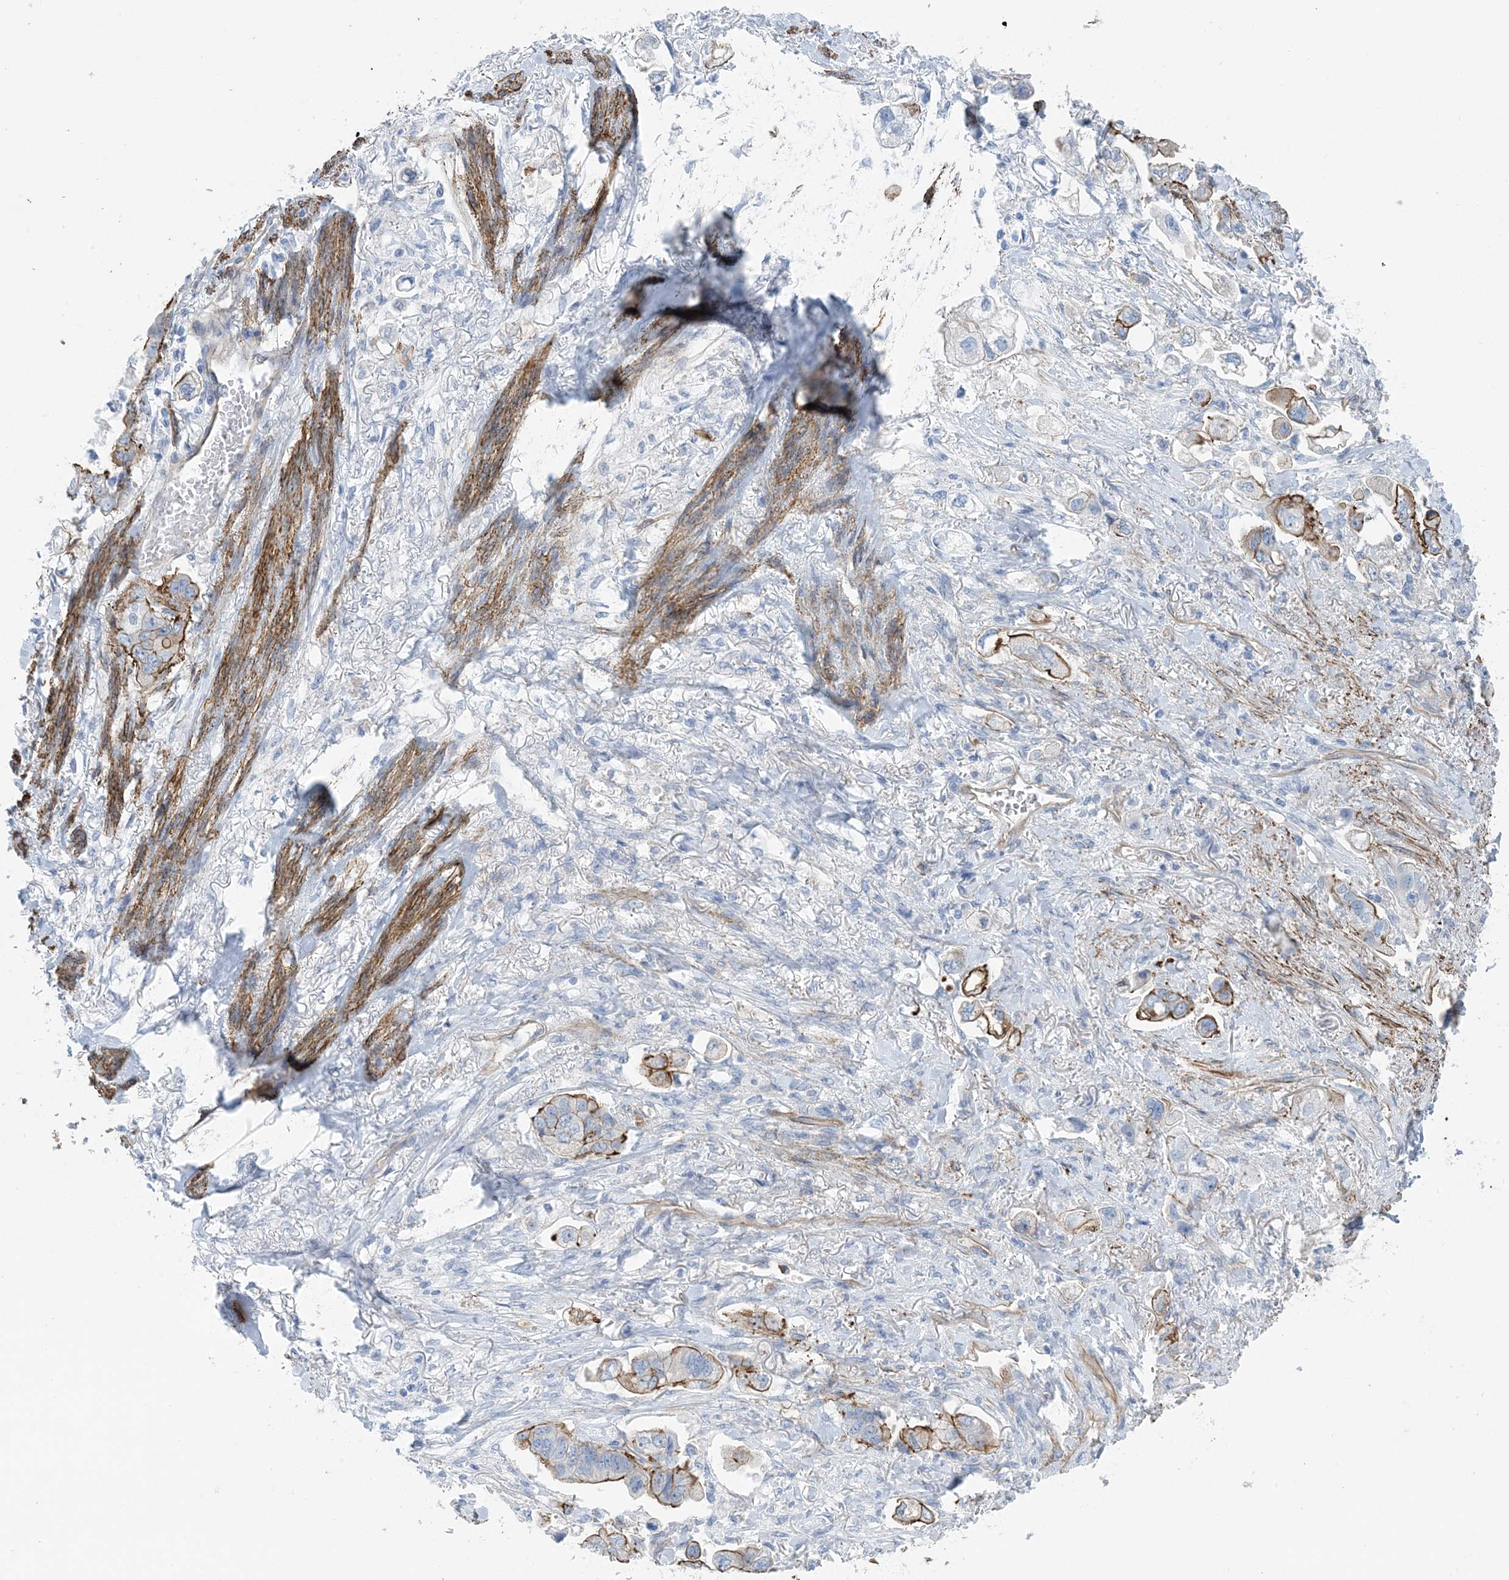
{"staining": {"intensity": "strong", "quantity": "25%-75%", "location": "cytoplasmic/membranous"}, "tissue": "stomach cancer", "cell_type": "Tumor cells", "image_type": "cancer", "snomed": [{"axis": "morphology", "description": "Adenocarcinoma, NOS"}, {"axis": "topography", "description": "Stomach"}], "caption": "Immunohistochemical staining of stomach cancer (adenocarcinoma) reveals high levels of strong cytoplasmic/membranous protein expression in about 25%-75% of tumor cells.", "gene": "SHANK1", "patient": {"sex": "male", "age": 62}}